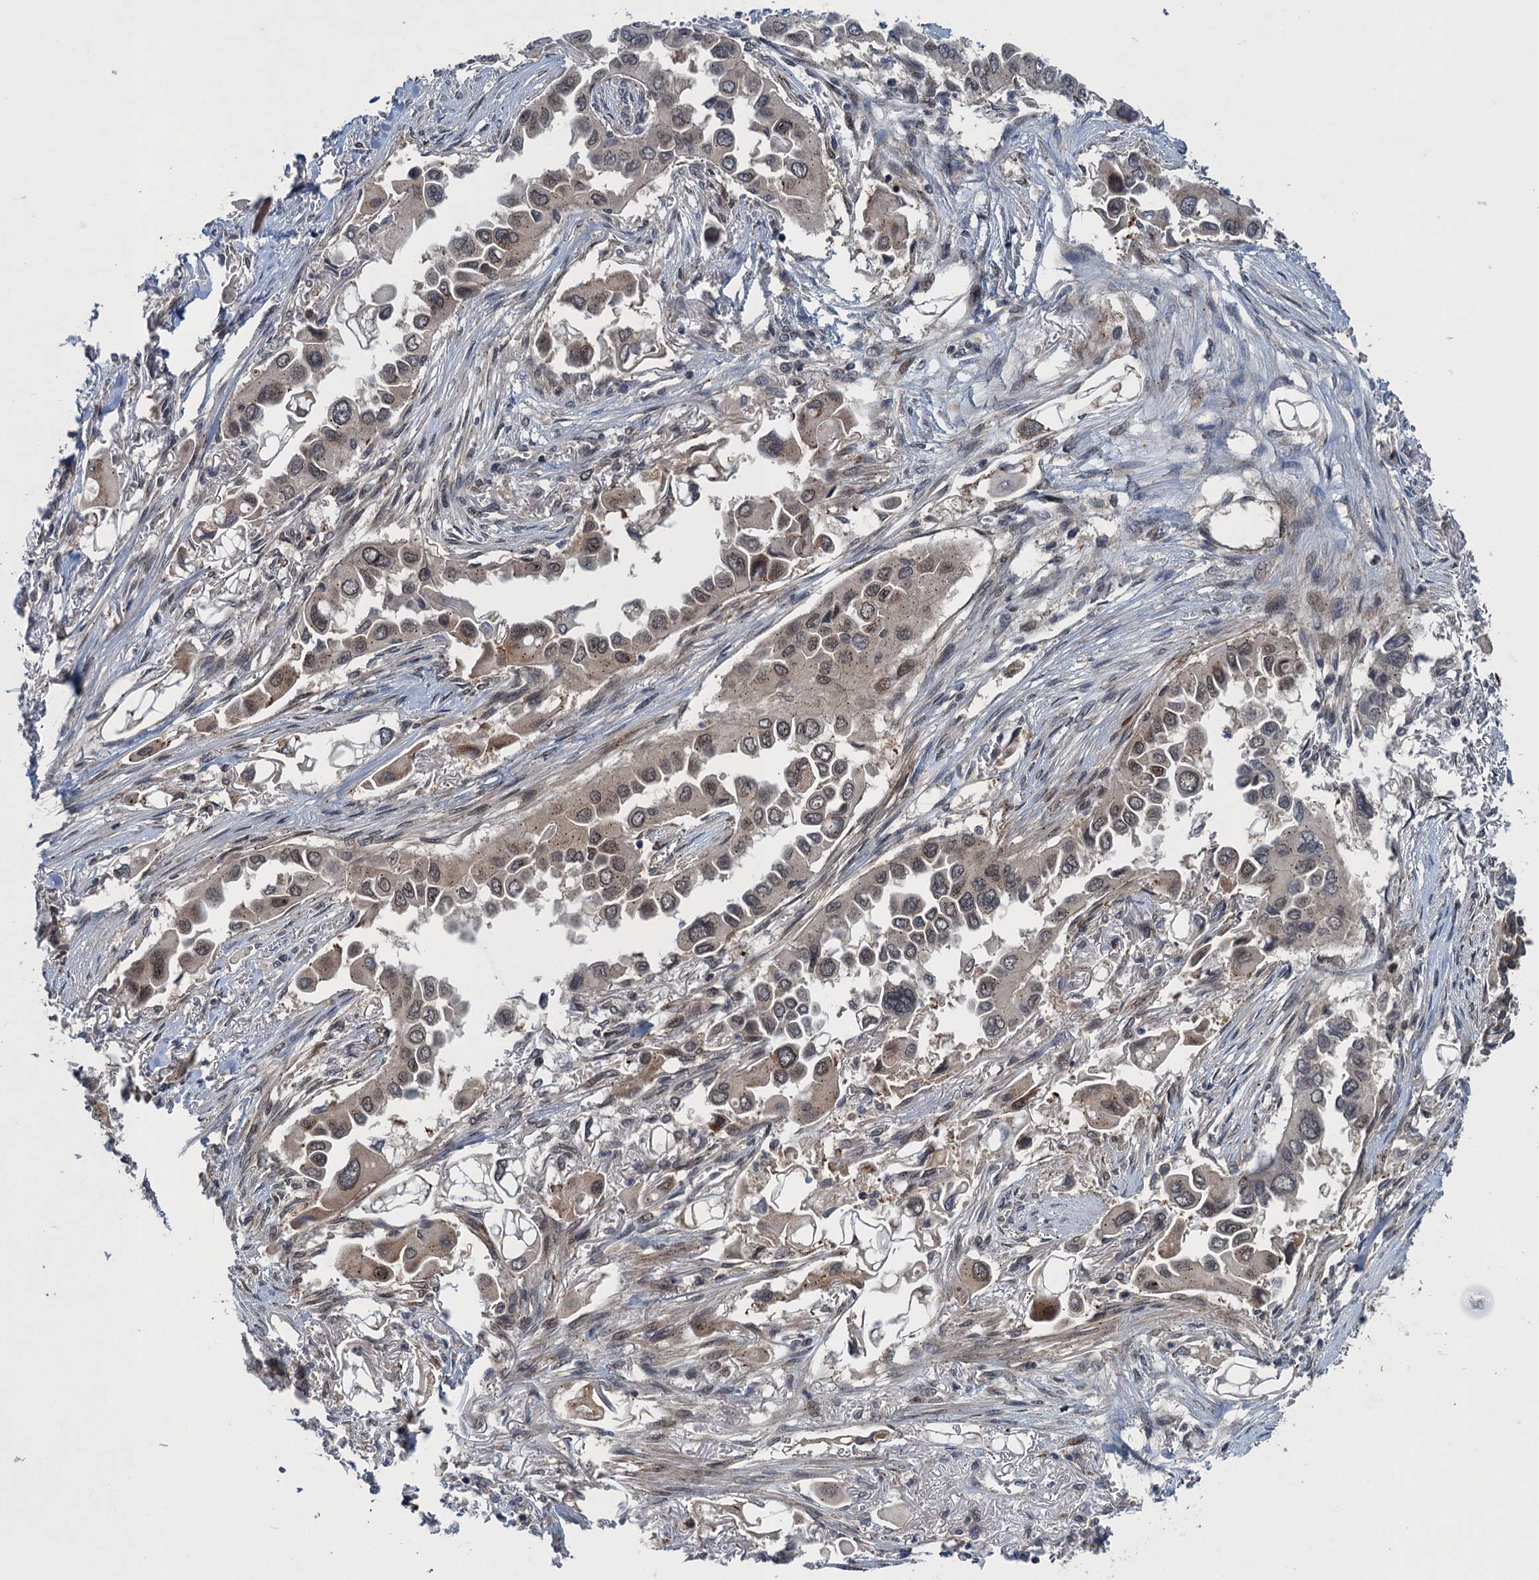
{"staining": {"intensity": "moderate", "quantity": "25%-75%", "location": "cytoplasmic/membranous,nuclear"}, "tissue": "lung cancer", "cell_type": "Tumor cells", "image_type": "cancer", "snomed": [{"axis": "morphology", "description": "Adenocarcinoma, NOS"}, {"axis": "topography", "description": "Lung"}], "caption": "IHC image of neoplastic tissue: lung adenocarcinoma stained using immunohistochemistry demonstrates medium levels of moderate protein expression localized specifically in the cytoplasmic/membranous and nuclear of tumor cells, appearing as a cytoplasmic/membranous and nuclear brown color.", "gene": "RNF165", "patient": {"sex": "female", "age": 76}}